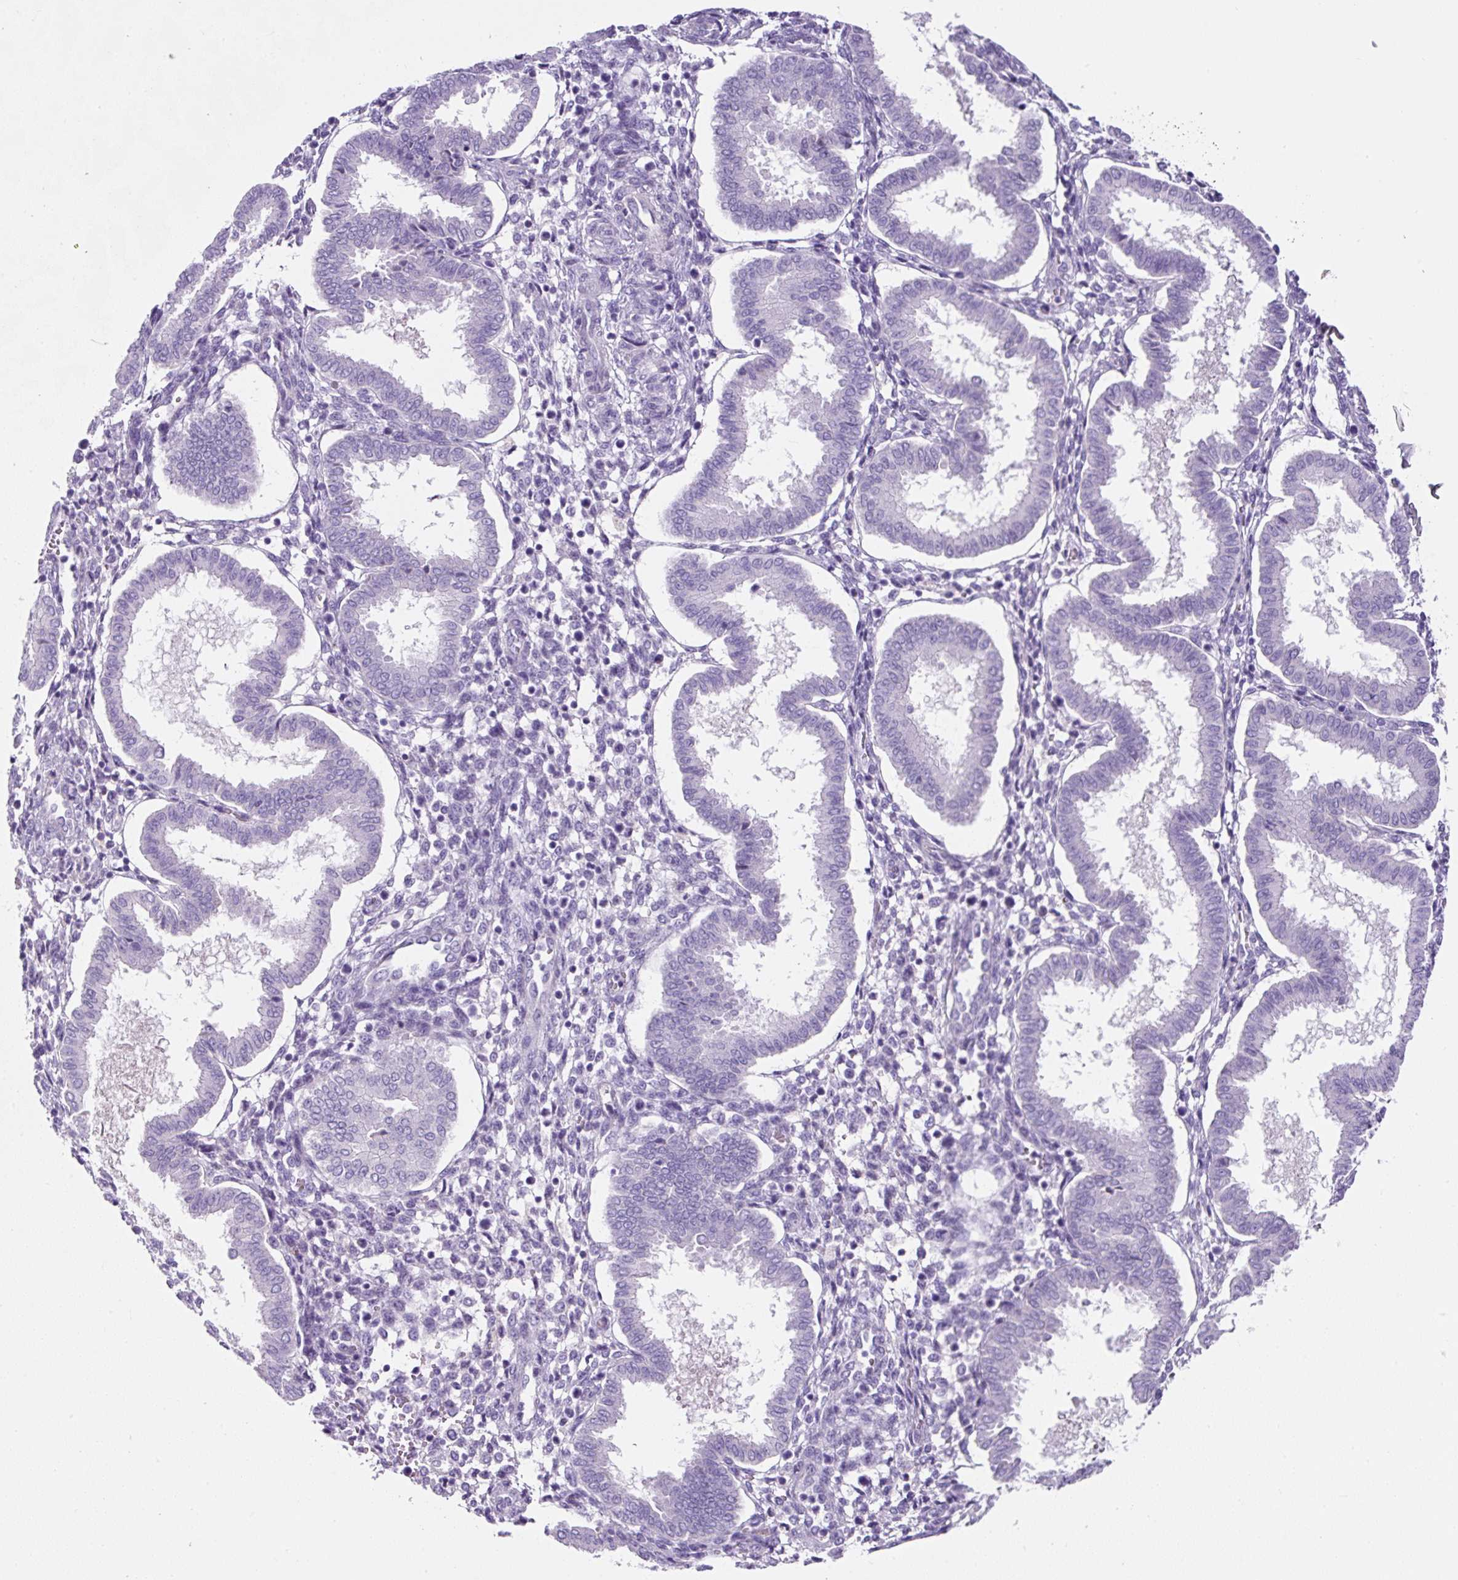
{"staining": {"intensity": "negative", "quantity": "none", "location": "none"}, "tissue": "endometrium", "cell_type": "Cells in endometrial stroma", "image_type": "normal", "snomed": [{"axis": "morphology", "description": "Normal tissue, NOS"}, {"axis": "topography", "description": "Endometrium"}], "caption": "The immunohistochemistry histopathology image has no significant positivity in cells in endometrial stroma of endometrium.", "gene": "OR14A2", "patient": {"sex": "female", "age": 24}}